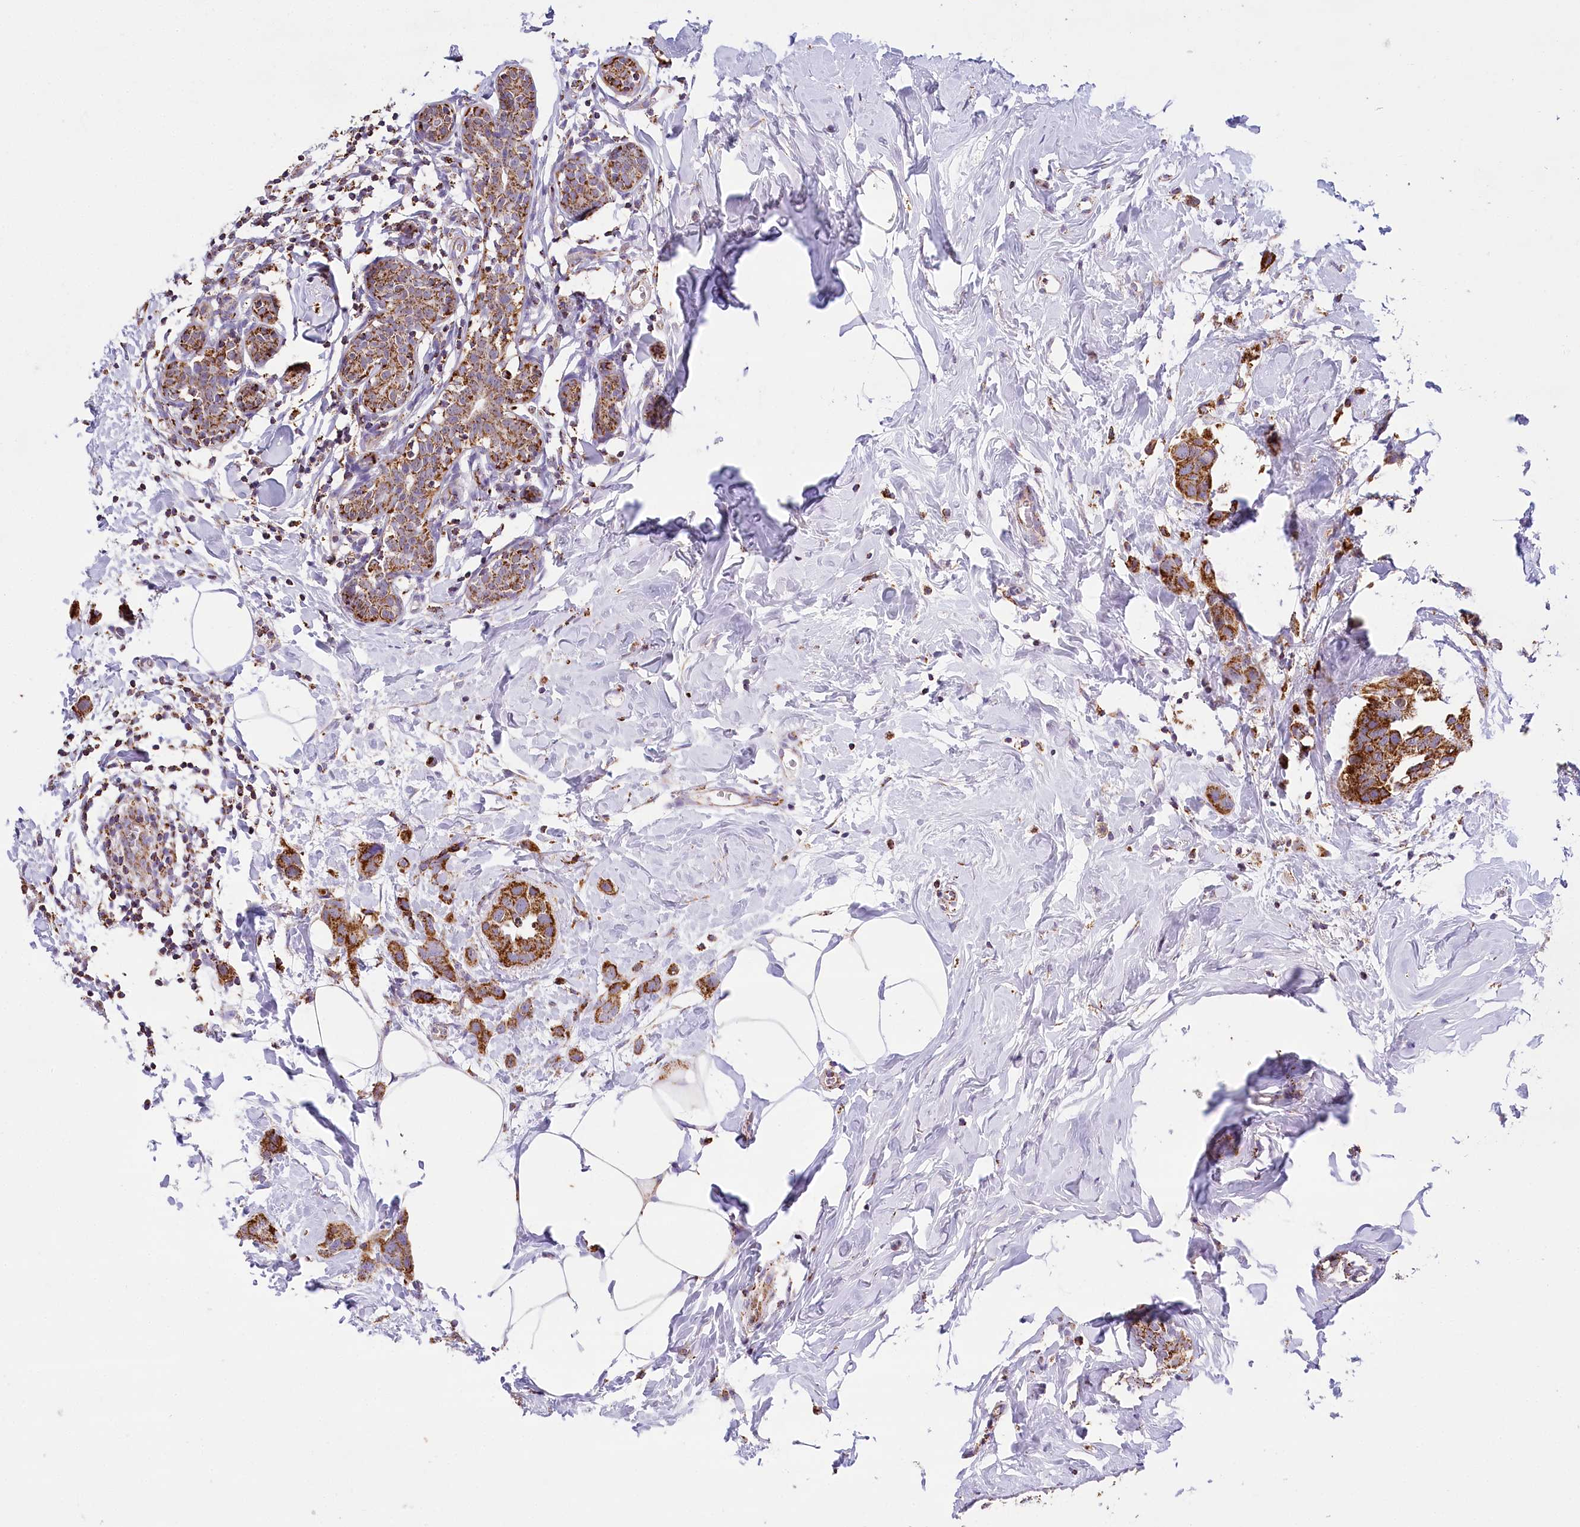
{"staining": {"intensity": "strong", "quantity": ">75%", "location": "cytoplasmic/membranous"}, "tissue": "breast cancer", "cell_type": "Tumor cells", "image_type": "cancer", "snomed": [{"axis": "morphology", "description": "Normal tissue, NOS"}, {"axis": "morphology", "description": "Duct carcinoma"}, {"axis": "topography", "description": "Breast"}], "caption": "Strong cytoplasmic/membranous expression for a protein is appreciated in about >75% of tumor cells of breast invasive ductal carcinoma using immunohistochemistry.", "gene": "LSS", "patient": {"sex": "female", "age": 50}}